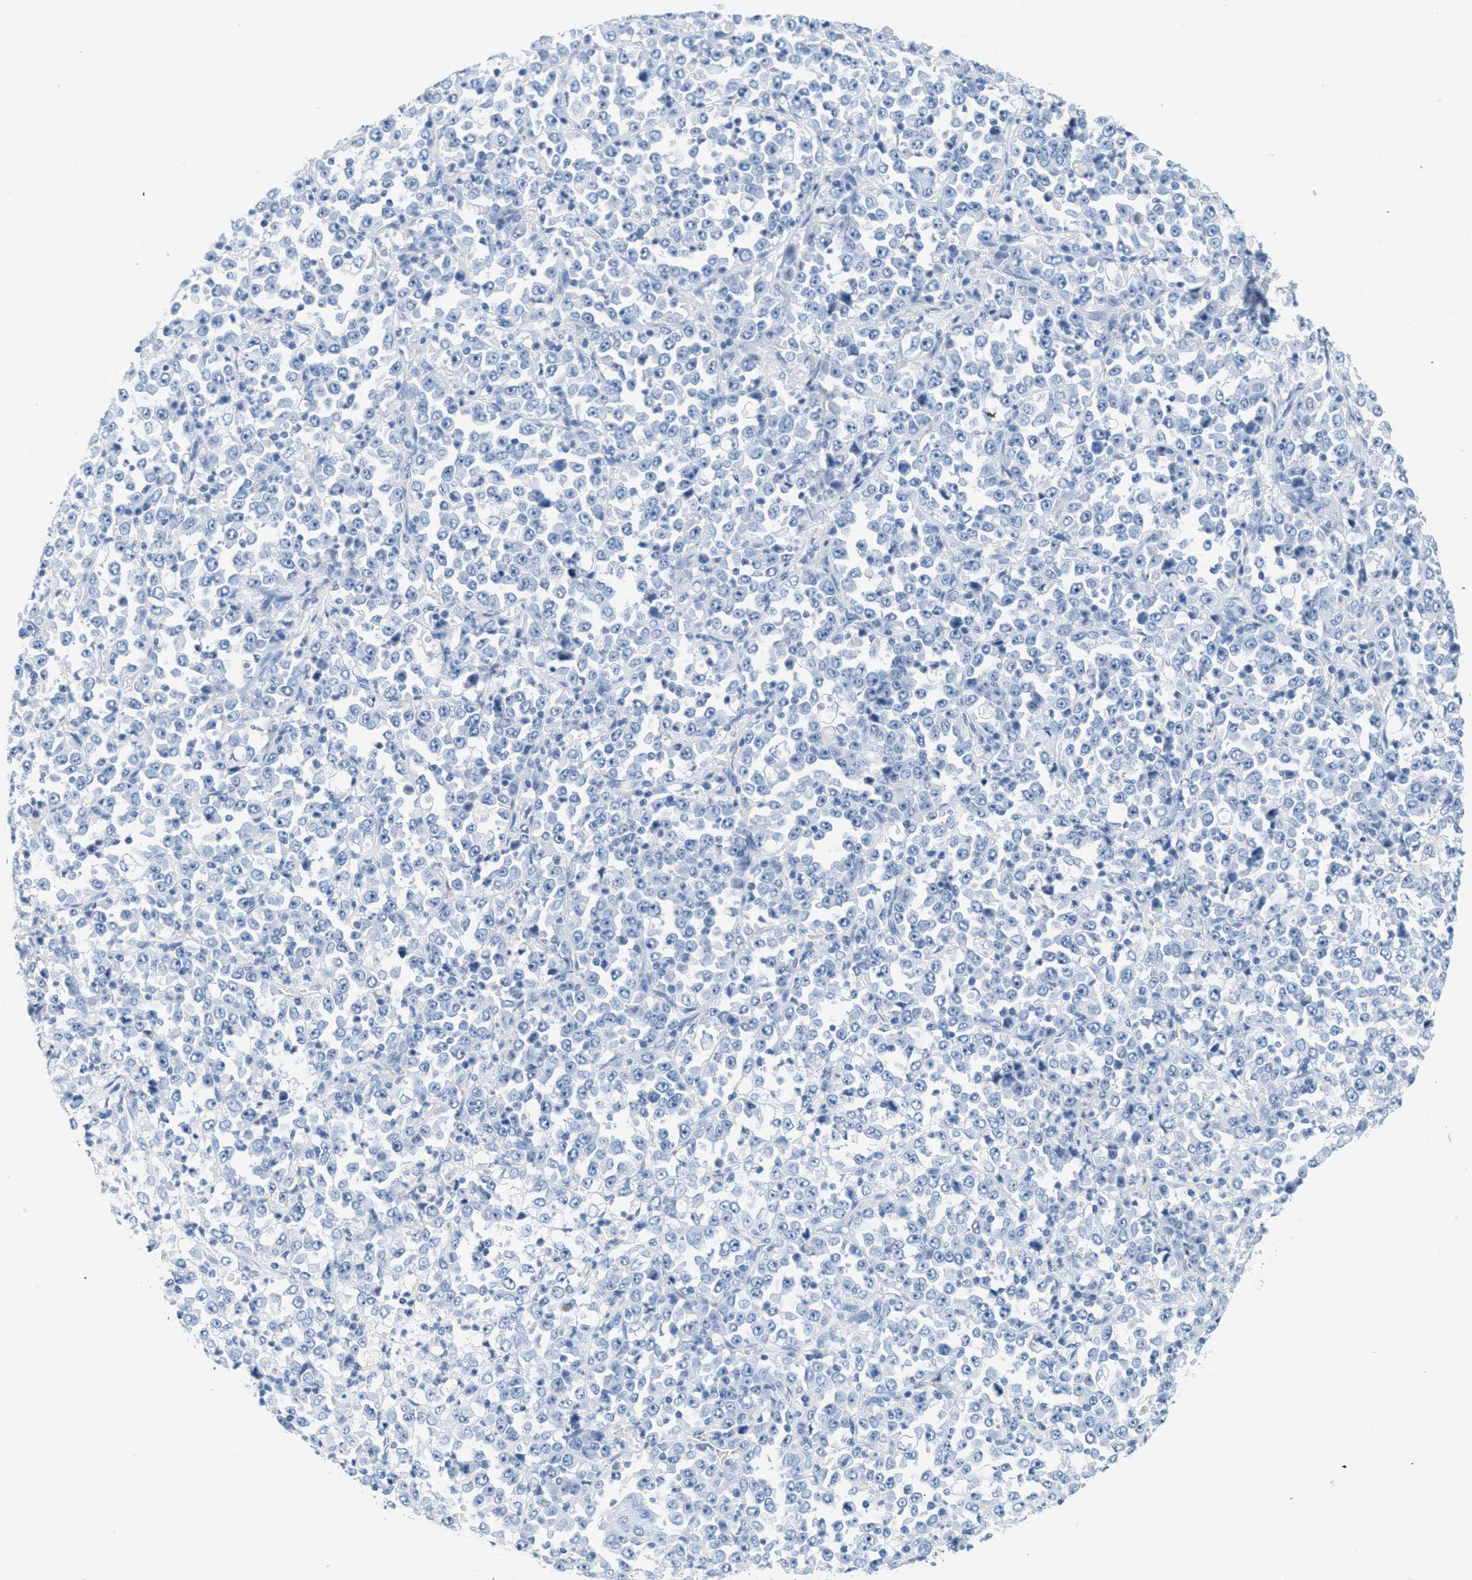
{"staining": {"intensity": "negative", "quantity": "none", "location": "none"}, "tissue": "stomach cancer", "cell_type": "Tumor cells", "image_type": "cancer", "snomed": [{"axis": "morphology", "description": "Normal tissue, NOS"}, {"axis": "morphology", "description": "Adenocarcinoma, NOS"}, {"axis": "topography", "description": "Stomach, upper"}, {"axis": "topography", "description": "Stomach"}], "caption": "Immunohistochemistry (IHC) image of human stomach cancer (adenocarcinoma) stained for a protein (brown), which displays no staining in tumor cells.", "gene": "GPM6A", "patient": {"sex": "male", "age": 59}}